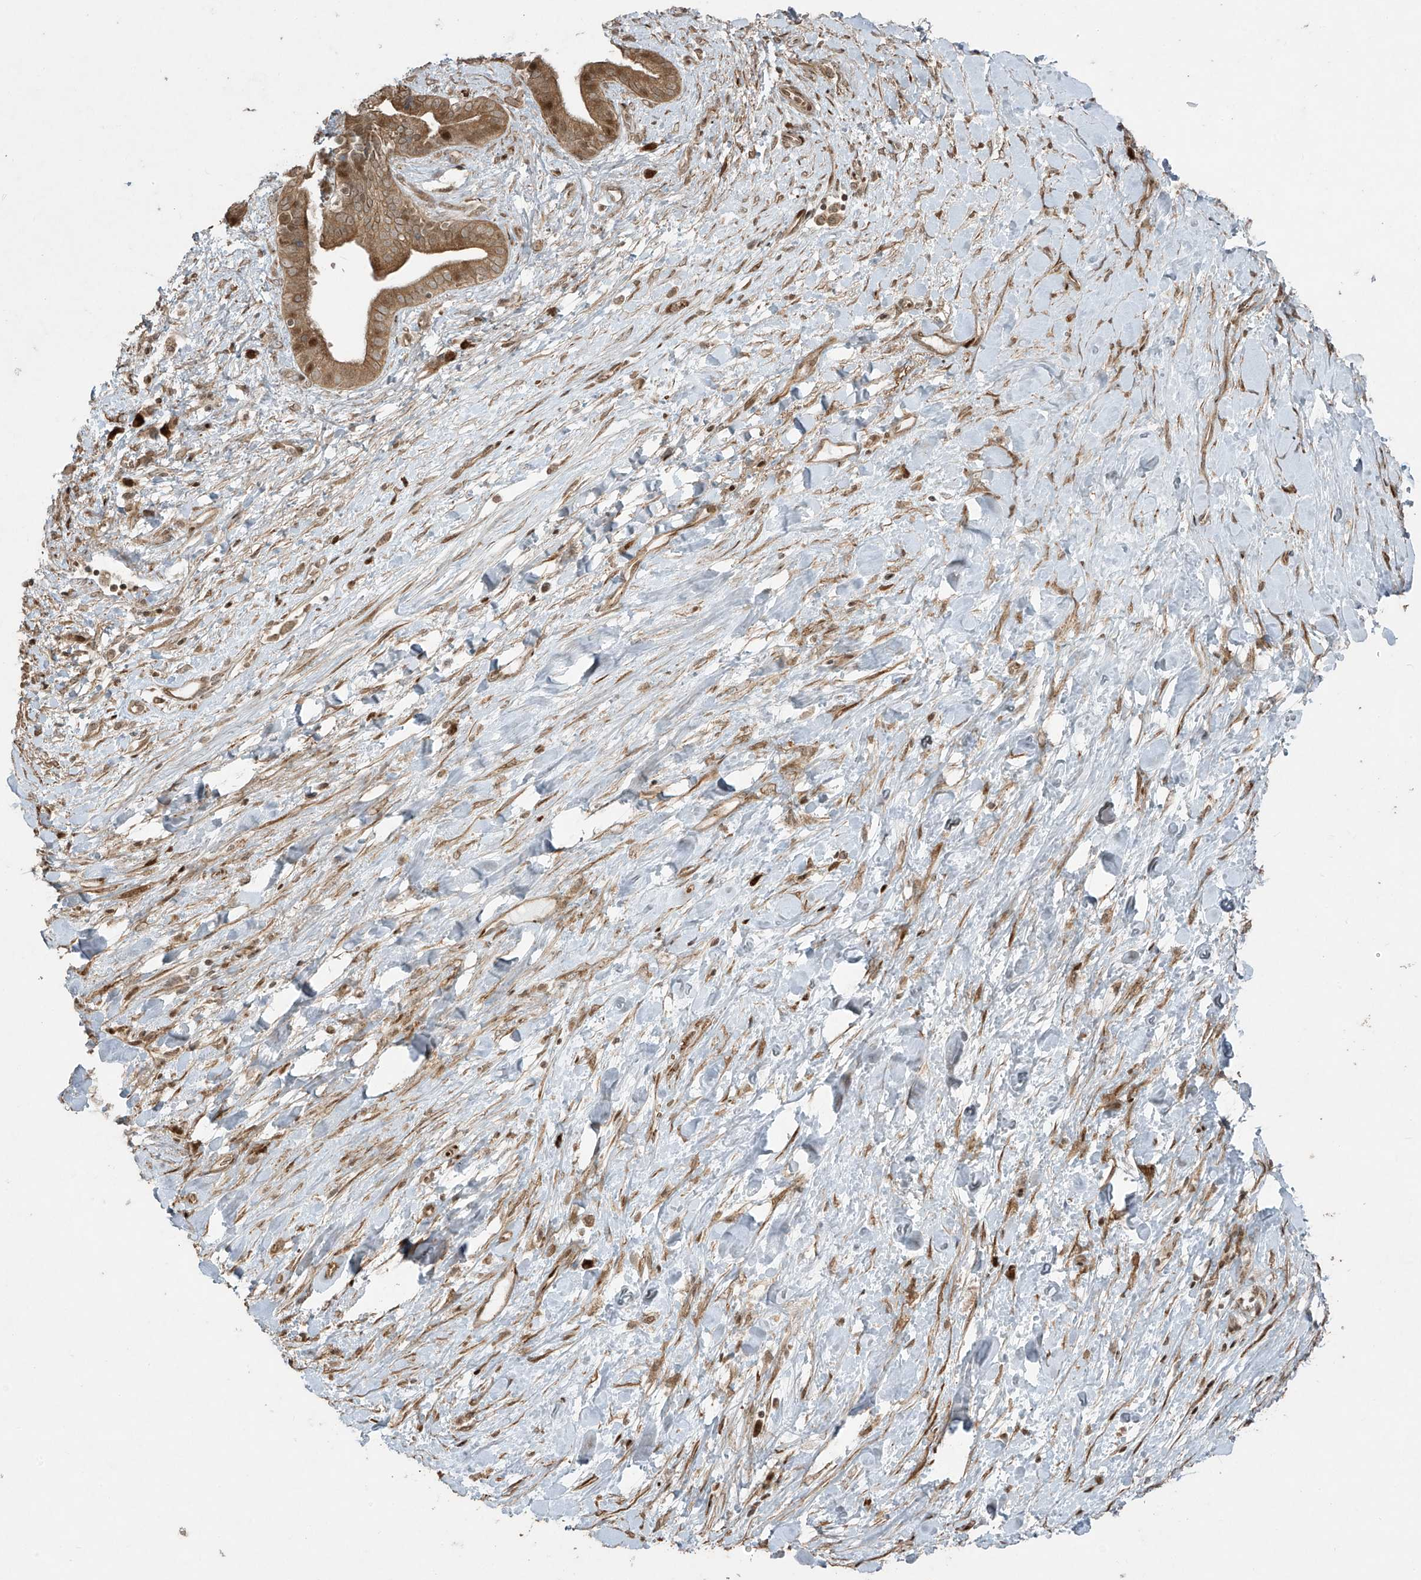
{"staining": {"intensity": "moderate", "quantity": ">75%", "location": "cytoplasmic/membranous,nuclear"}, "tissue": "liver cancer", "cell_type": "Tumor cells", "image_type": "cancer", "snomed": [{"axis": "morphology", "description": "Cholangiocarcinoma"}, {"axis": "topography", "description": "Liver"}], "caption": "Liver cancer stained with a brown dye shows moderate cytoplasmic/membranous and nuclear positive expression in approximately >75% of tumor cells.", "gene": "TTC22", "patient": {"sex": "female", "age": 52}}